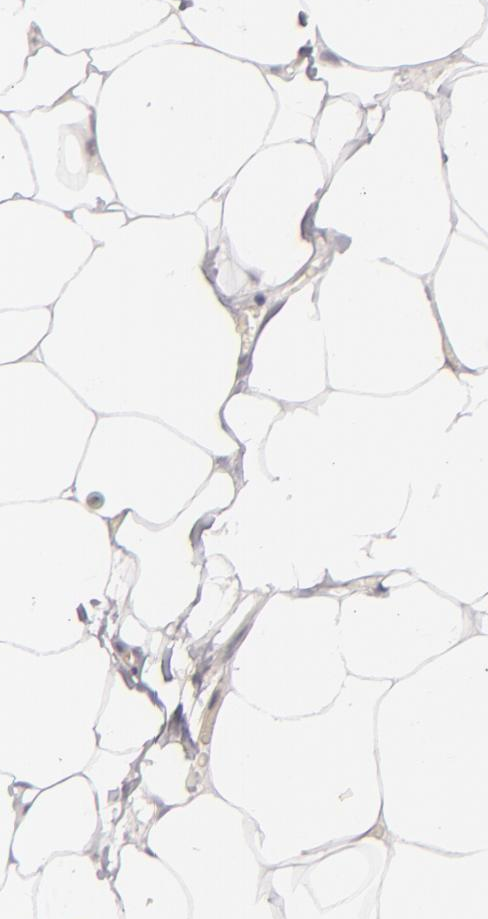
{"staining": {"intensity": "strong", "quantity": "<25%", "location": "nuclear"}, "tissue": "adrenal gland", "cell_type": "Glandular cells", "image_type": "normal", "snomed": [{"axis": "morphology", "description": "Normal tissue, NOS"}, {"axis": "topography", "description": "Adrenal gland"}], "caption": "A medium amount of strong nuclear expression is identified in about <25% of glandular cells in normal adrenal gland.", "gene": "FEN1", "patient": {"sex": "male", "age": 35}}